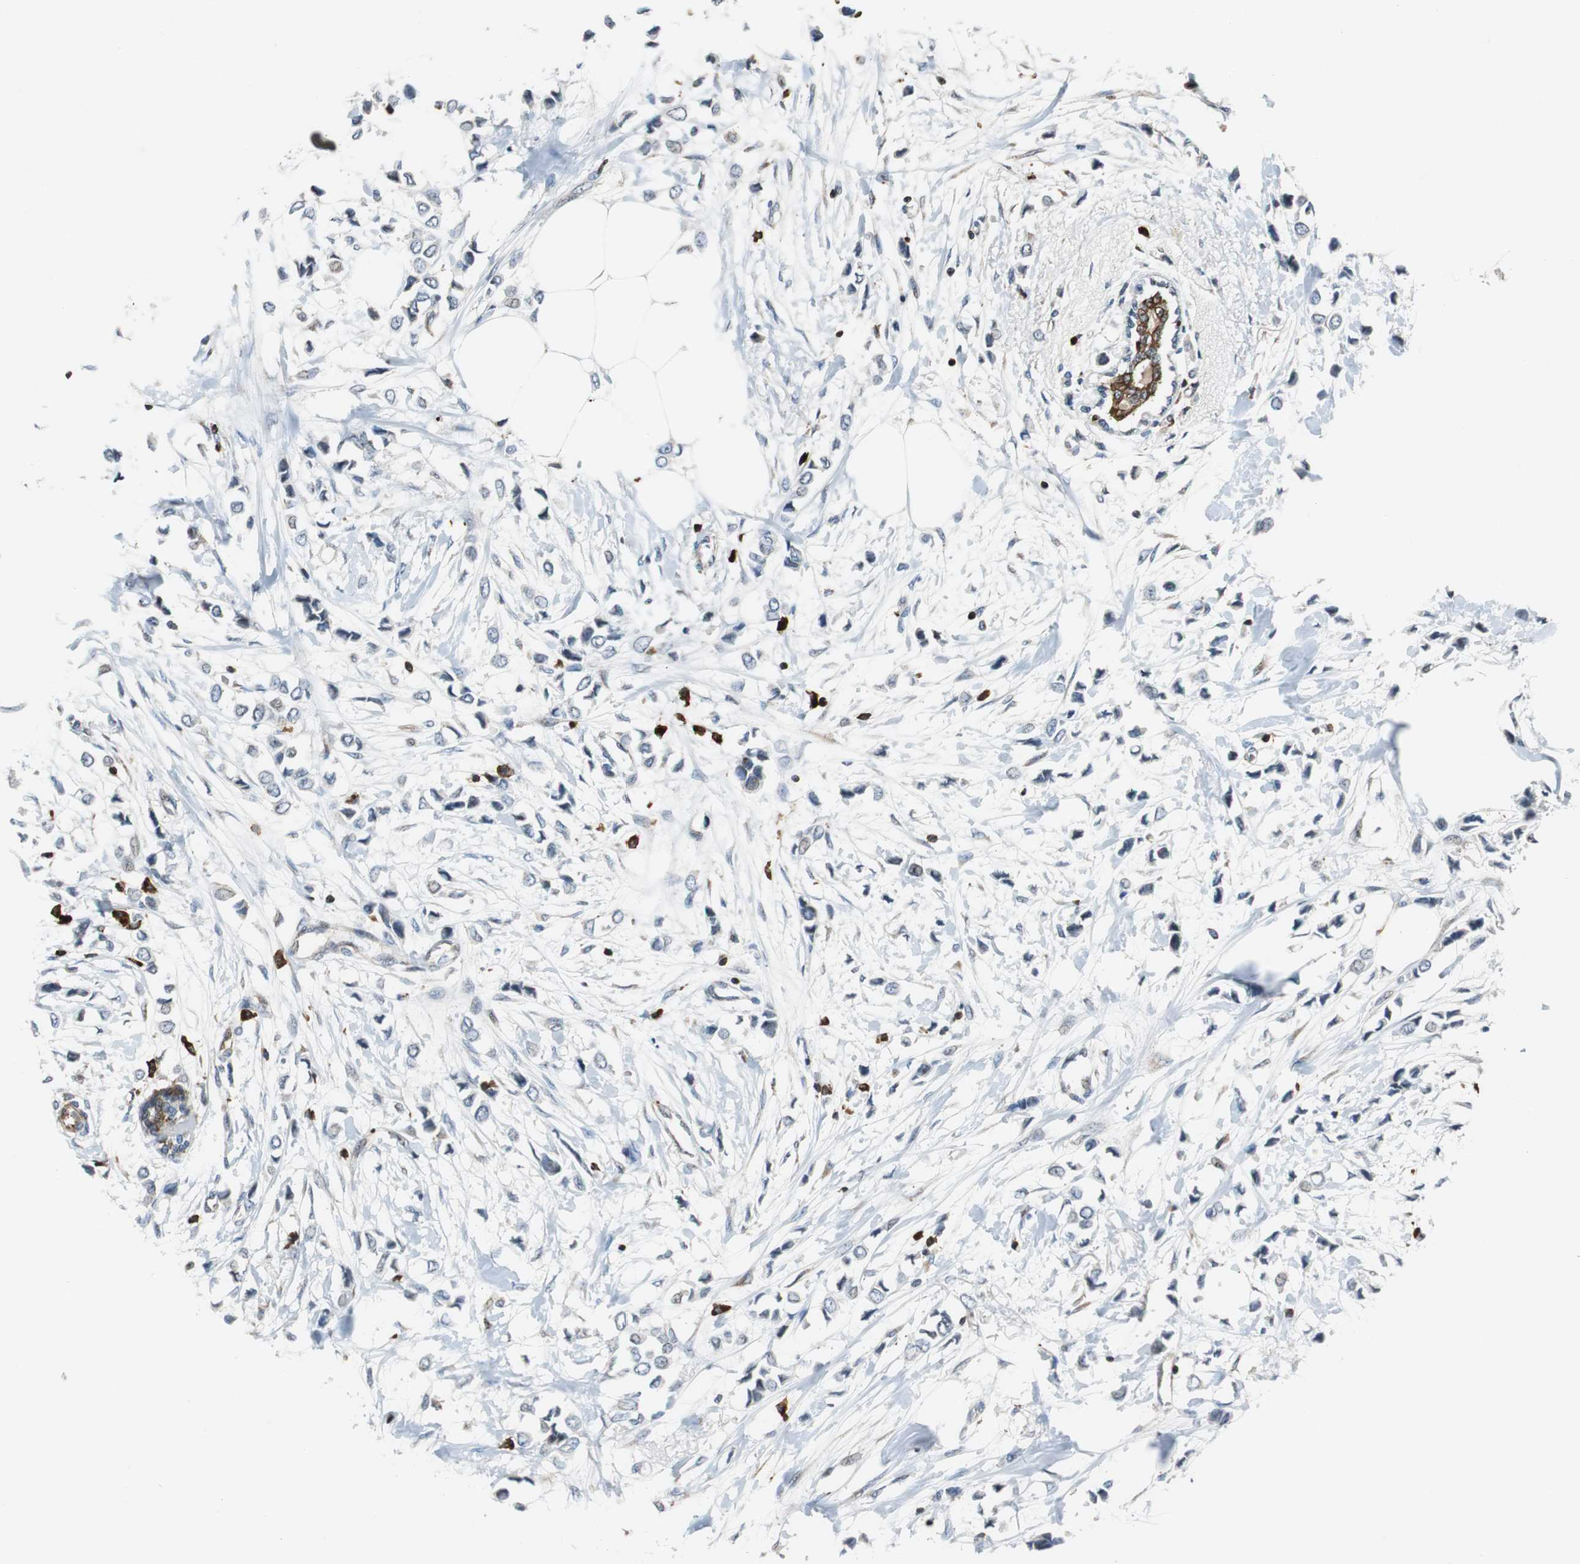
{"staining": {"intensity": "negative", "quantity": "none", "location": "none"}, "tissue": "breast cancer", "cell_type": "Tumor cells", "image_type": "cancer", "snomed": [{"axis": "morphology", "description": "Lobular carcinoma"}, {"axis": "topography", "description": "Breast"}], "caption": "An immunohistochemistry image of breast cancer is shown. There is no staining in tumor cells of breast cancer. (DAB IHC with hematoxylin counter stain).", "gene": "TUBA4A", "patient": {"sex": "female", "age": 51}}